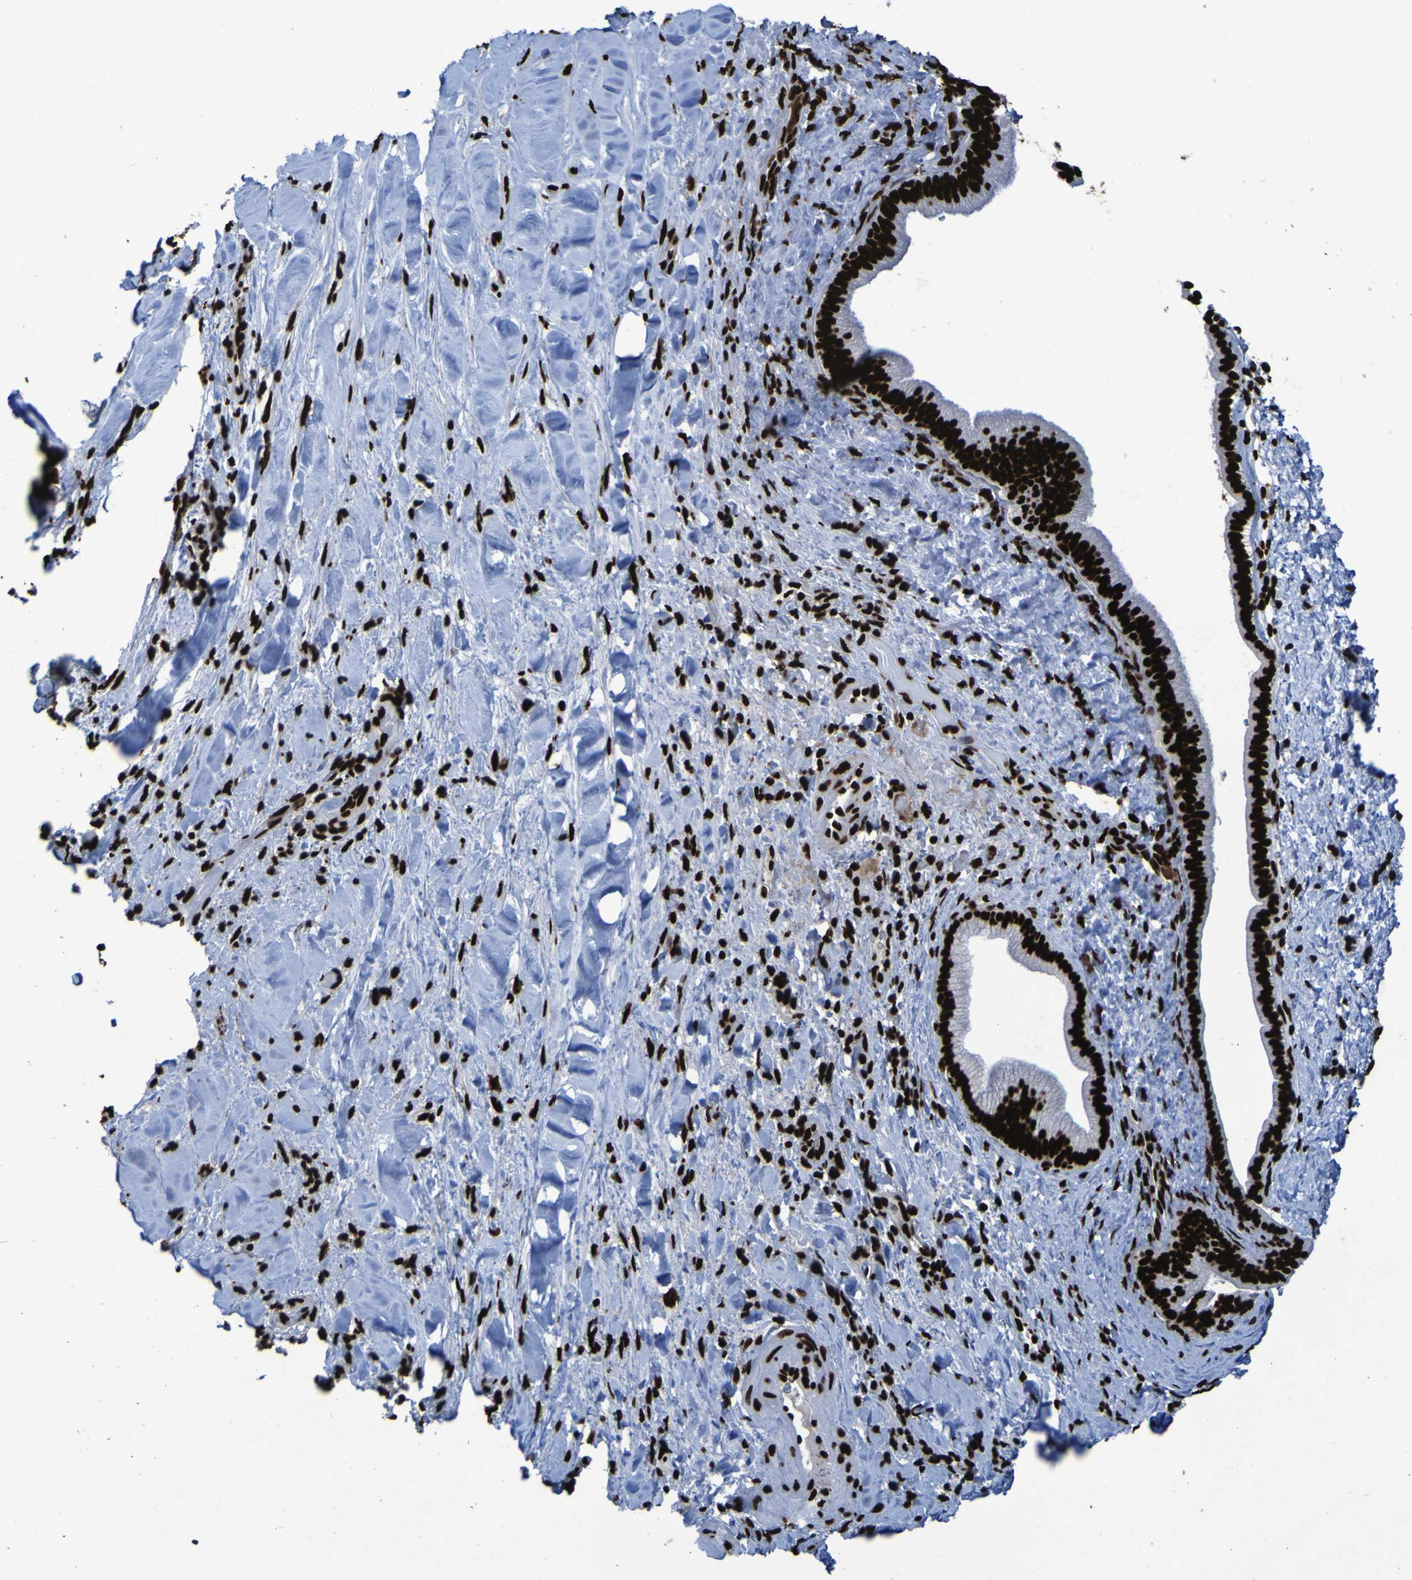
{"staining": {"intensity": "strong", "quantity": ">75%", "location": "nuclear"}, "tissue": "liver cancer", "cell_type": "Tumor cells", "image_type": "cancer", "snomed": [{"axis": "morphology", "description": "Cholangiocarcinoma"}, {"axis": "topography", "description": "Liver"}], "caption": "Protein staining of liver cancer tissue shows strong nuclear positivity in about >75% of tumor cells.", "gene": "NPM1", "patient": {"sex": "female", "age": 67}}